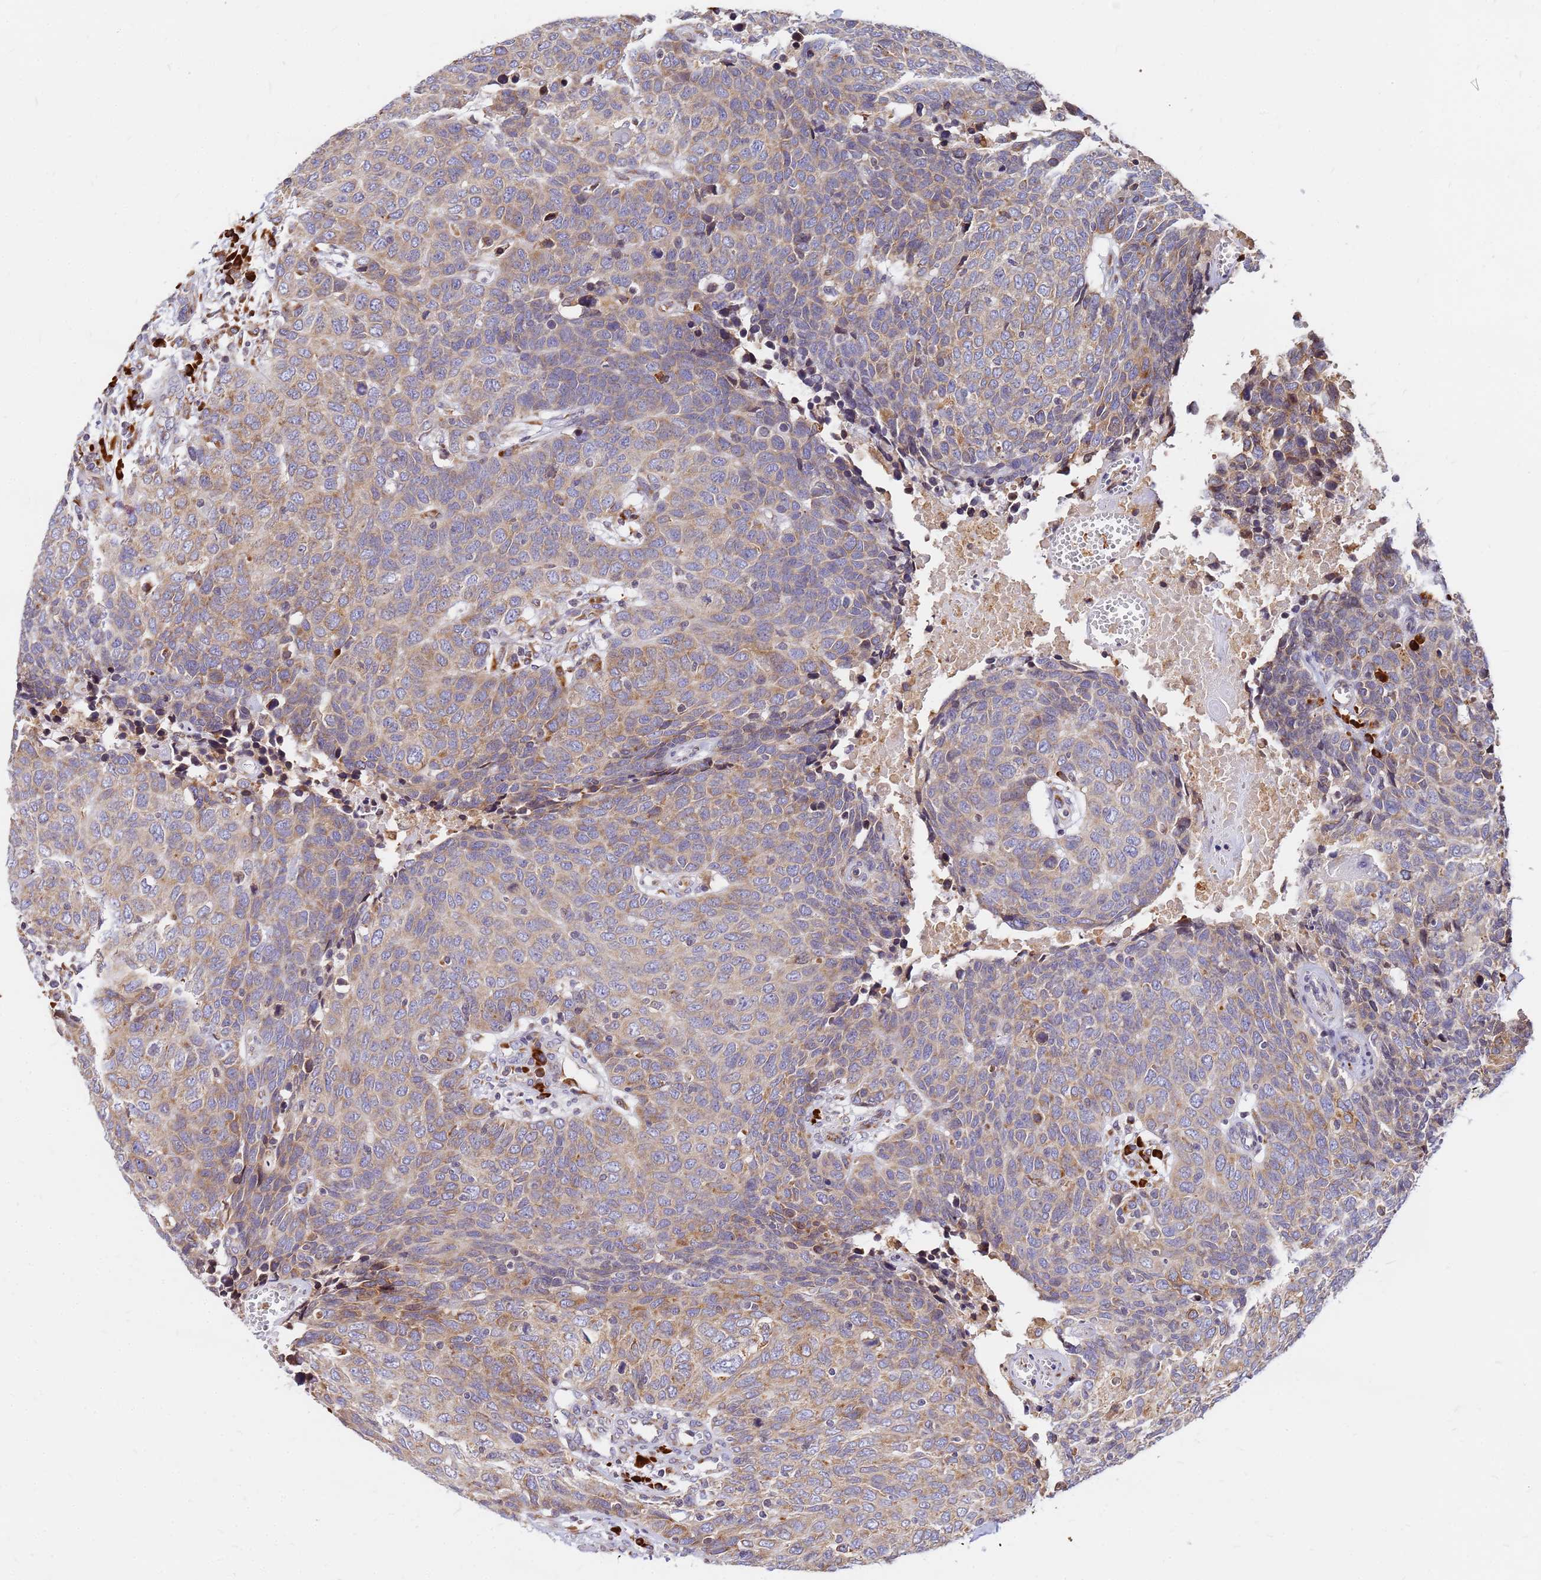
{"staining": {"intensity": "moderate", "quantity": "25%-75%", "location": "cytoplasmic/membranous"}, "tissue": "head and neck cancer", "cell_type": "Tumor cells", "image_type": "cancer", "snomed": [{"axis": "morphology", "description": "Squamous cell carcinoma, NOS"}, {"axis": "topography", "description": "Head-Neck"}], "caption": "Immunohistochemistry photomicrograph of human head and neck squamous cell carcinoma stained for a protein (brown), which demonstrates medium levels of moderate cytoplasmic/membranous staining in approximately 25%-75% of tumor cells.", "gene": "SSR4", "patient": {"sex": "male", "age": 66}}